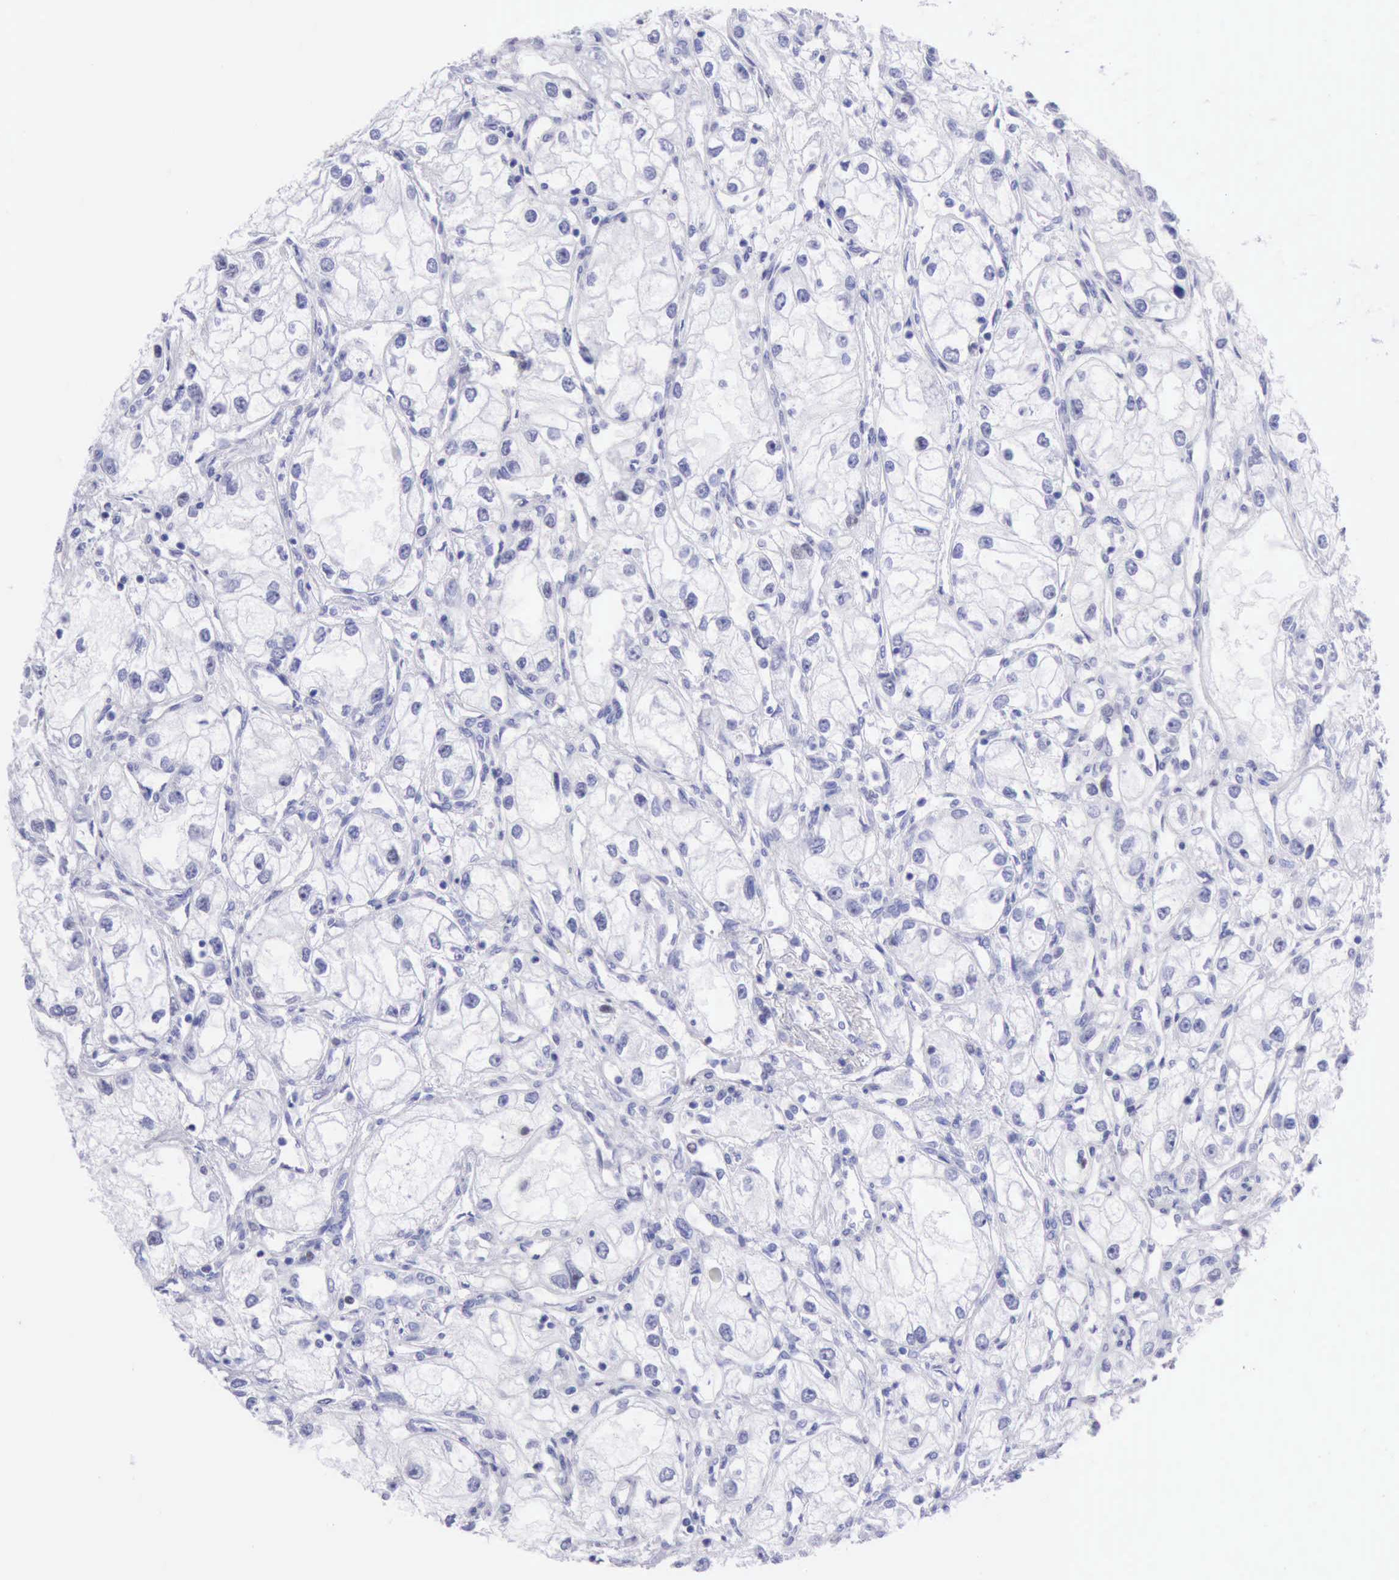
{"staining": {"intensity": "negative", "quantity": "none", "location": "none"}, "tissue": "renal cancer", "cell_type": "Tumor cells", "image_type": "cancer", "snomed": [{"axis": "morphology", "description": "Adenocarcinoma, NOS"}, {"axis": "topography", "description": "Kidney"}], "caption": "Immunohistochemistry image of human adenocarcinoma (renal) stained for a protein (brown), which shows no expression in tumor cells.", "gene": "MCM2", "patient": {"sex": "male", "age": 57}}